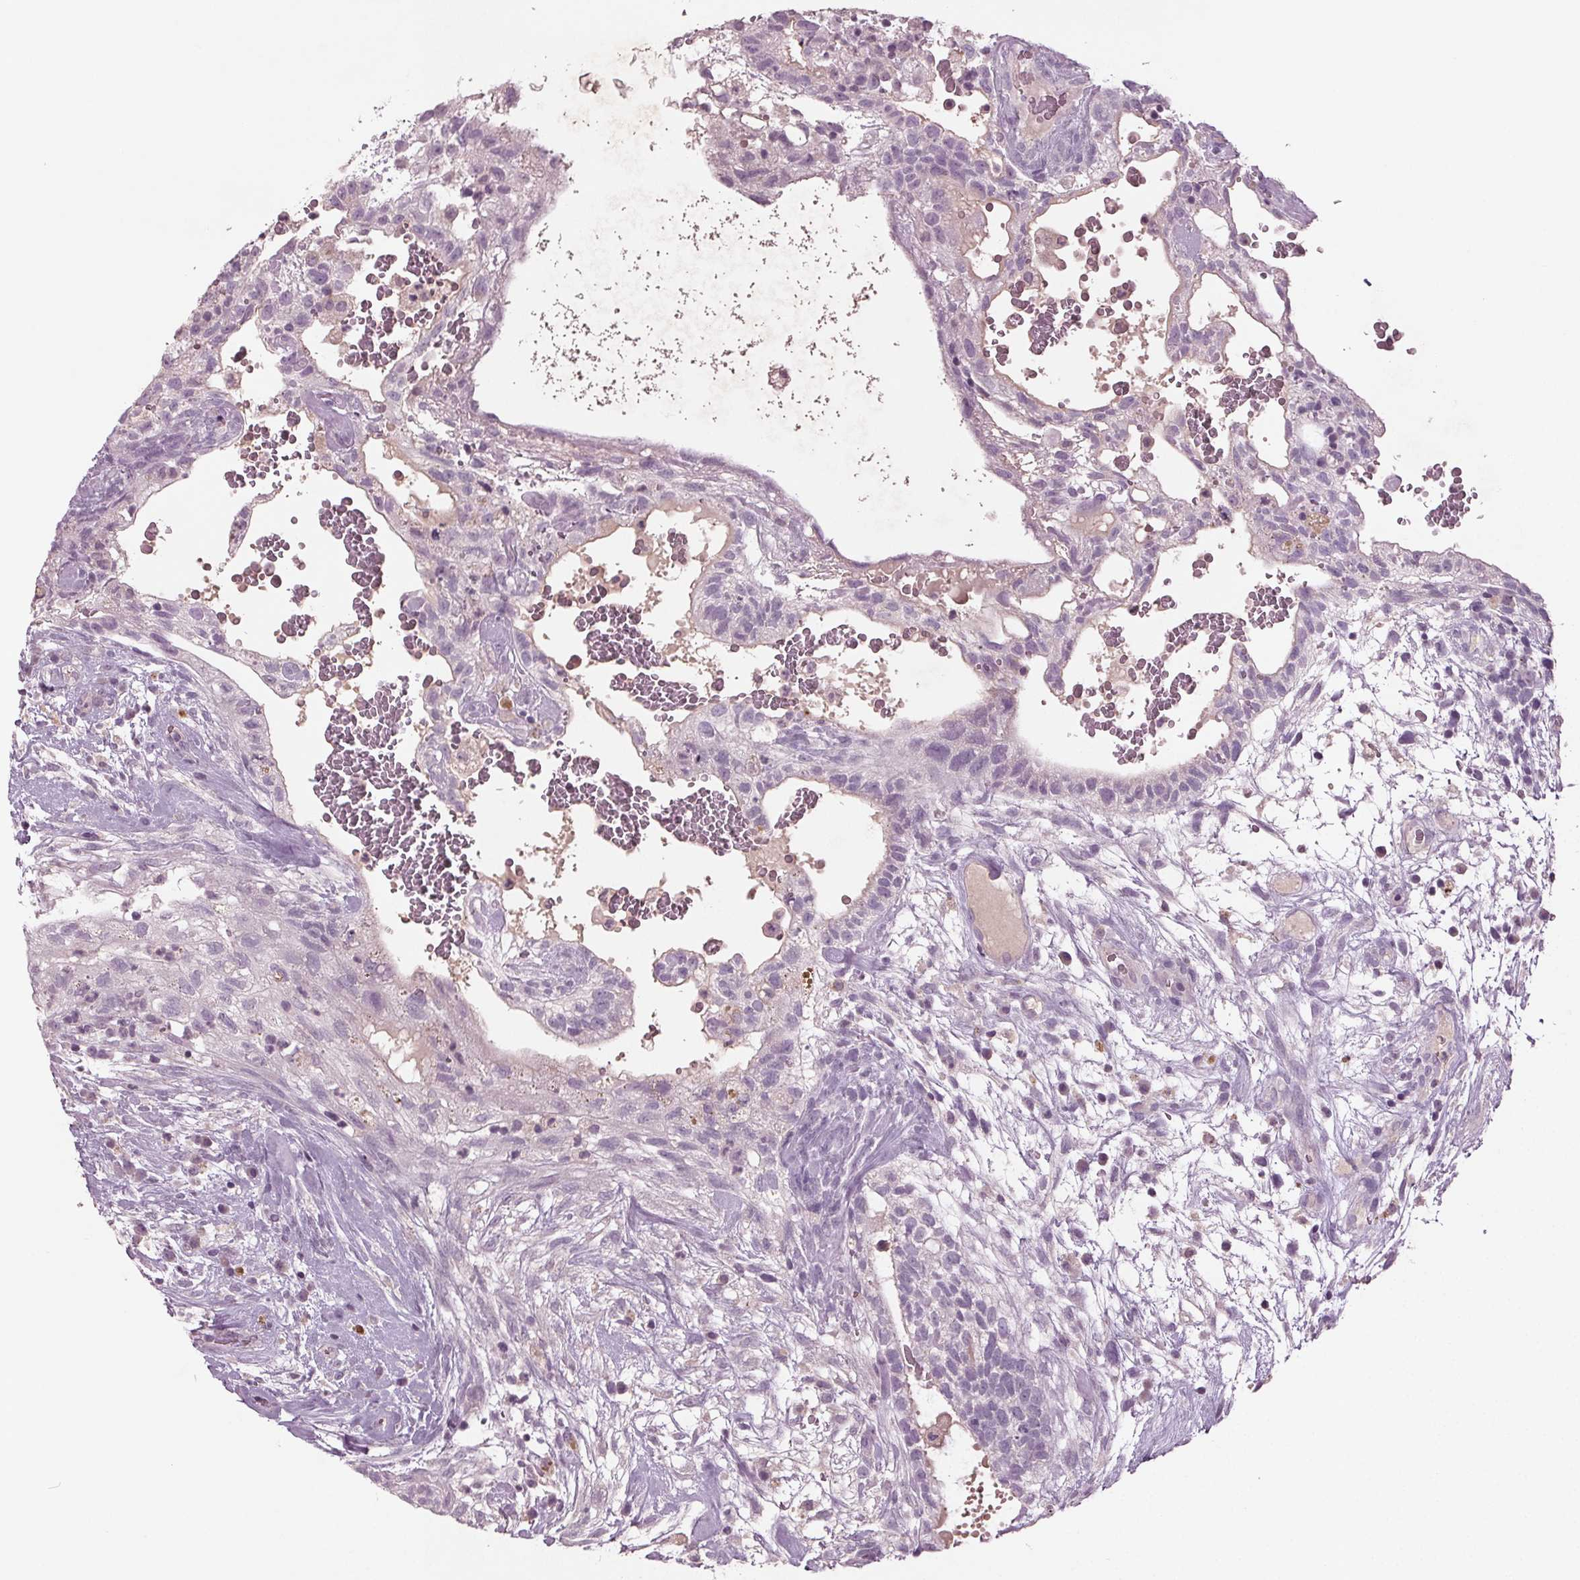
{"staining": {"intensity": "negative", "quantity": "none", "location": "none"}, "tissue": "testis cancer", "cell_type": "Tumor cells", "image_type": "cancer", "snomed": [{"axis": "morphology", "description": "Normal tissue, NOS"}, {"axis": "morphology", "description": "Carcinoma, Embryonal, NOS"}, {"axis": "topography", "description": "Testis"}], "caption": "The photomicrograph shows no staining of tumor cells in embryonal carcinoma (testis). (DAB immunohistochemistry, high magnification).", "gene": "BHLHE22", "patient": {"sex": "male", "age": 32}}